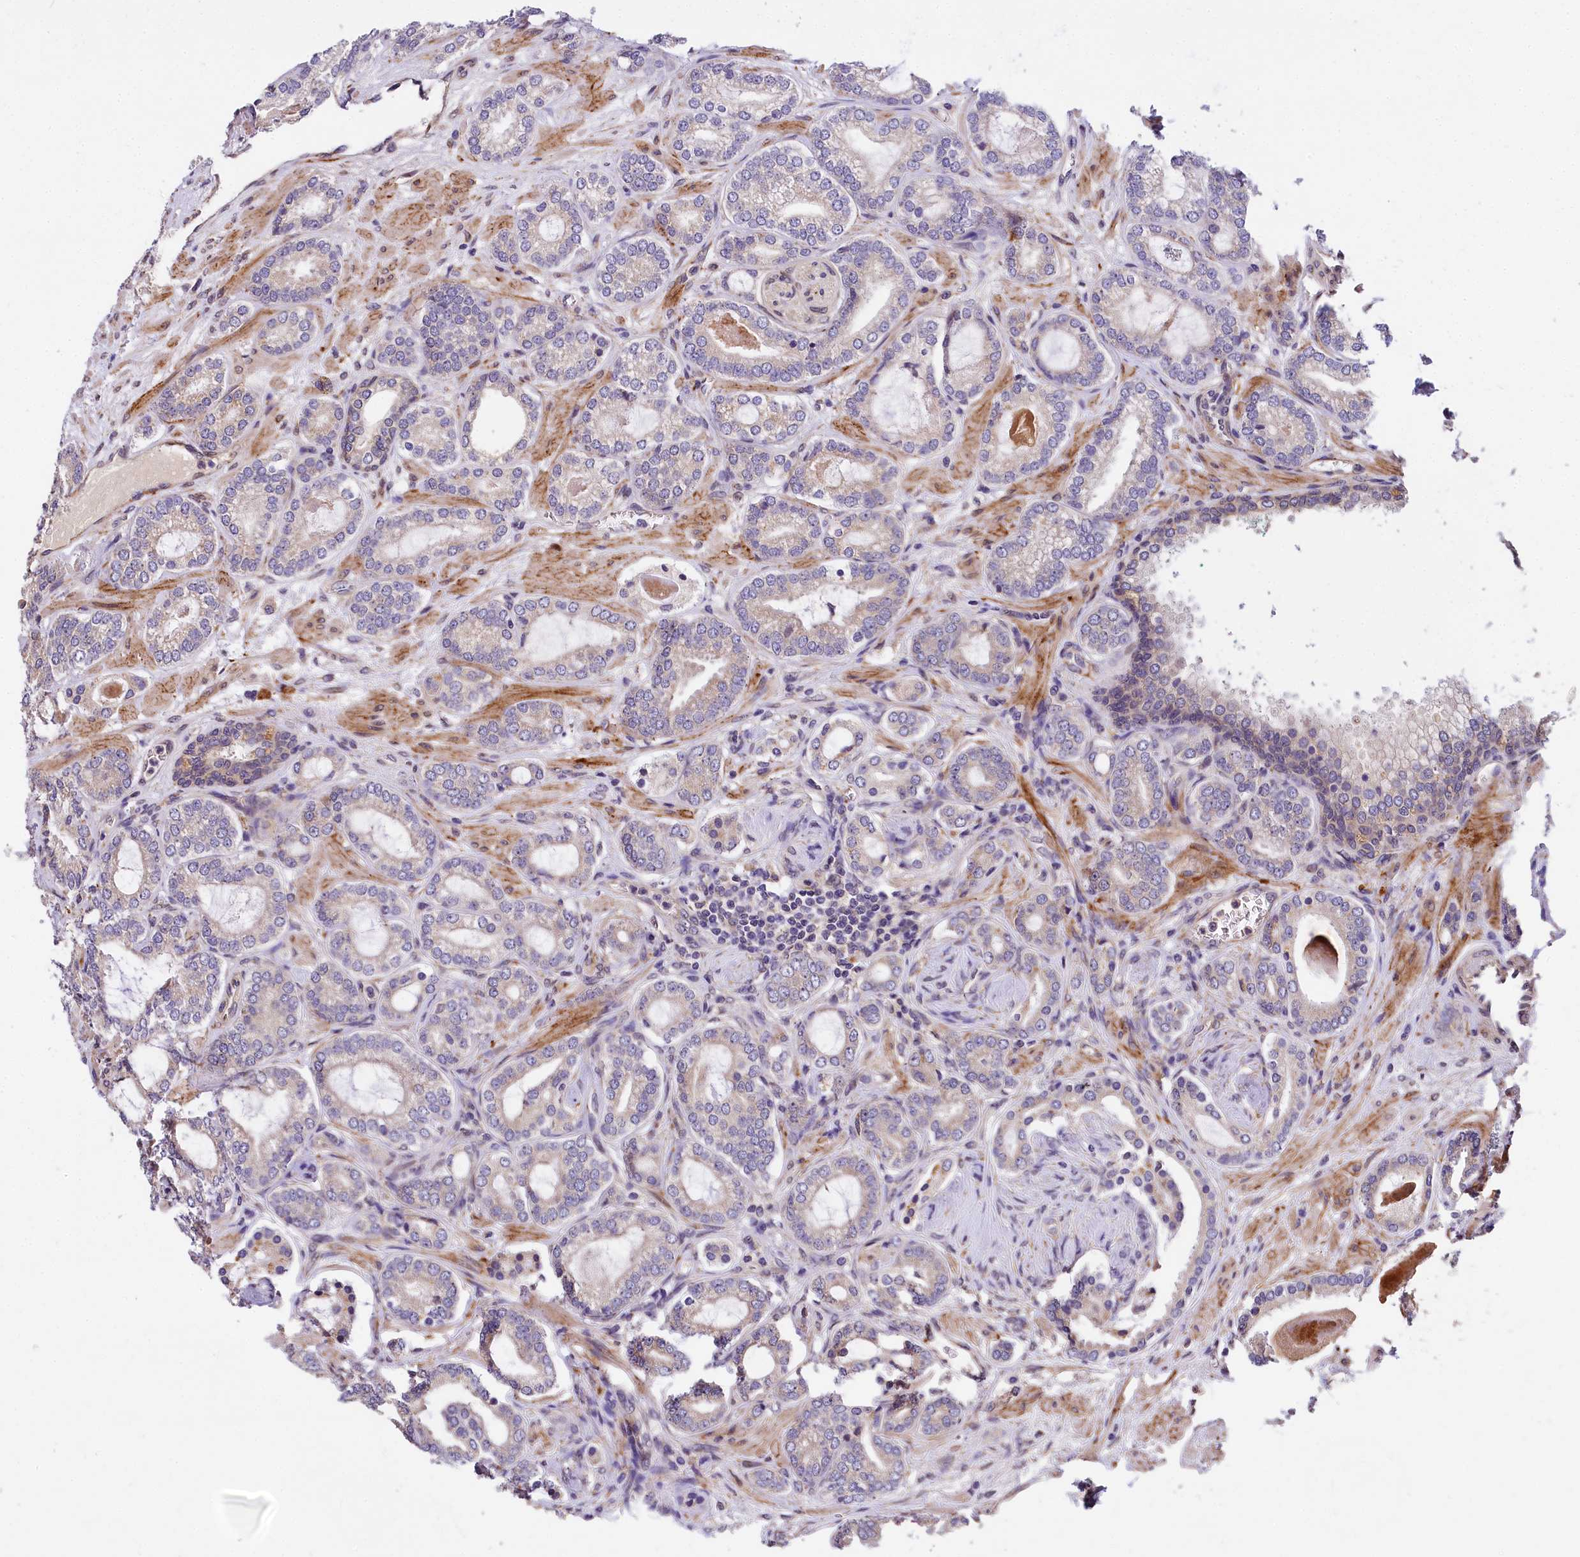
{"staining": {"intensity": "negative", "quantity": "none", "location": "none"}, "tissue": "prostate cancer", "cell_type": "Tumor cells", "image_type": "cancer", "snomed": [{"axis": "morphology", "description": "Adenocarcinoma, High grade"}, {"axis": "topography", "description": "Prostate"}], "caption": "The immunohistochemistry (IHC) histopathology image has no significant positivity in tumor cells of prostate cancer tissue.", "gene": "SUPV3L1", "patient": {"sex": "male", "age": 60}}